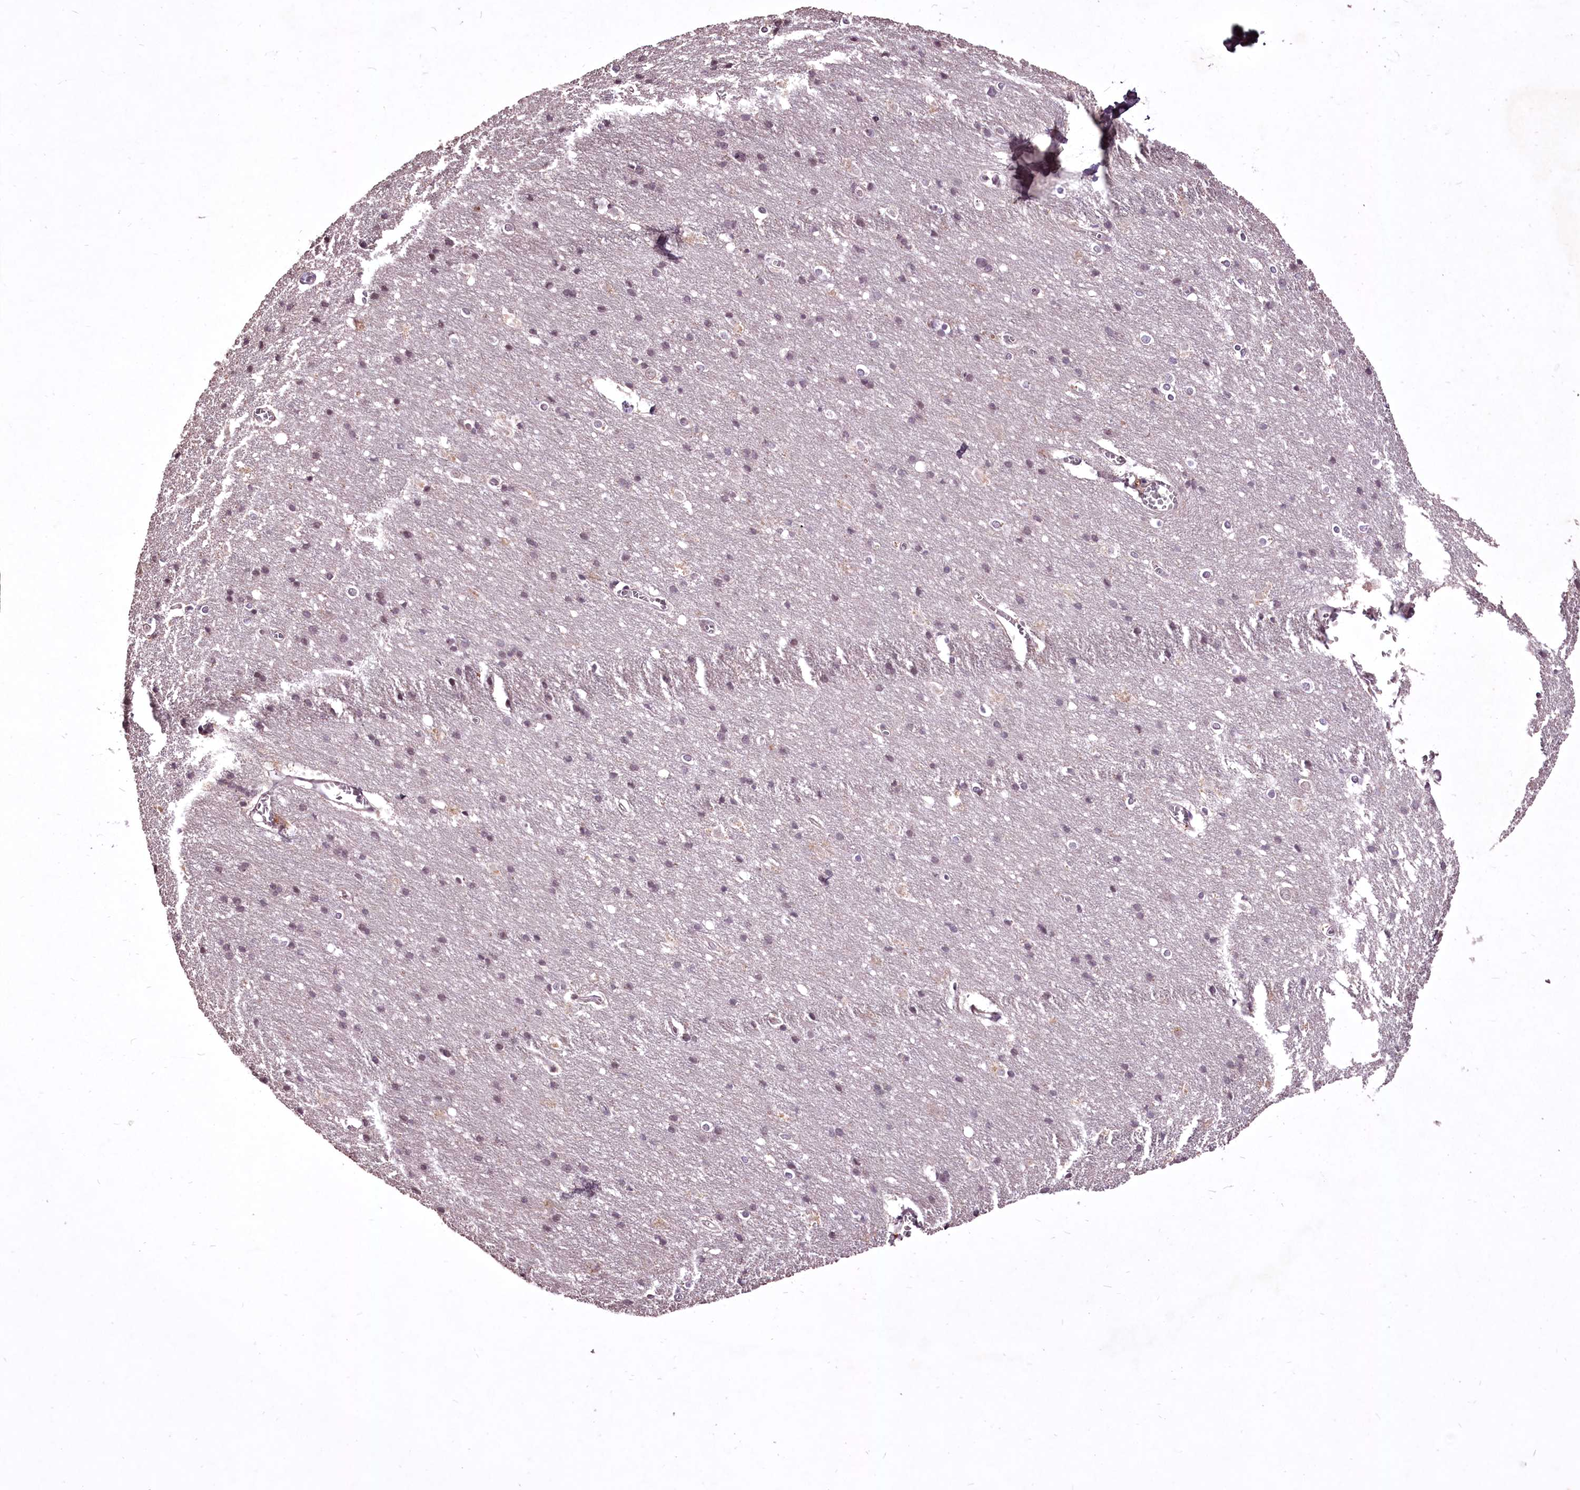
{"staining": {"intensity": "negative", "quantity": "none", "location": "none"}, "tissue": "cerebral cortex", "cell_type": "Endothelial cells", "image_type": "normal", "snomed": [{"axis": "morphology", "description": "Normal tissue, NOS"}, {"axis": "topography", "description": "Cerebral cortex"}], "caption": "Protein analysis of benign cerebral cortex shows no significant positivity in endothelial cells.", "gene": "ADRA1D", "patient": {"sex": "male", "age": 54}}